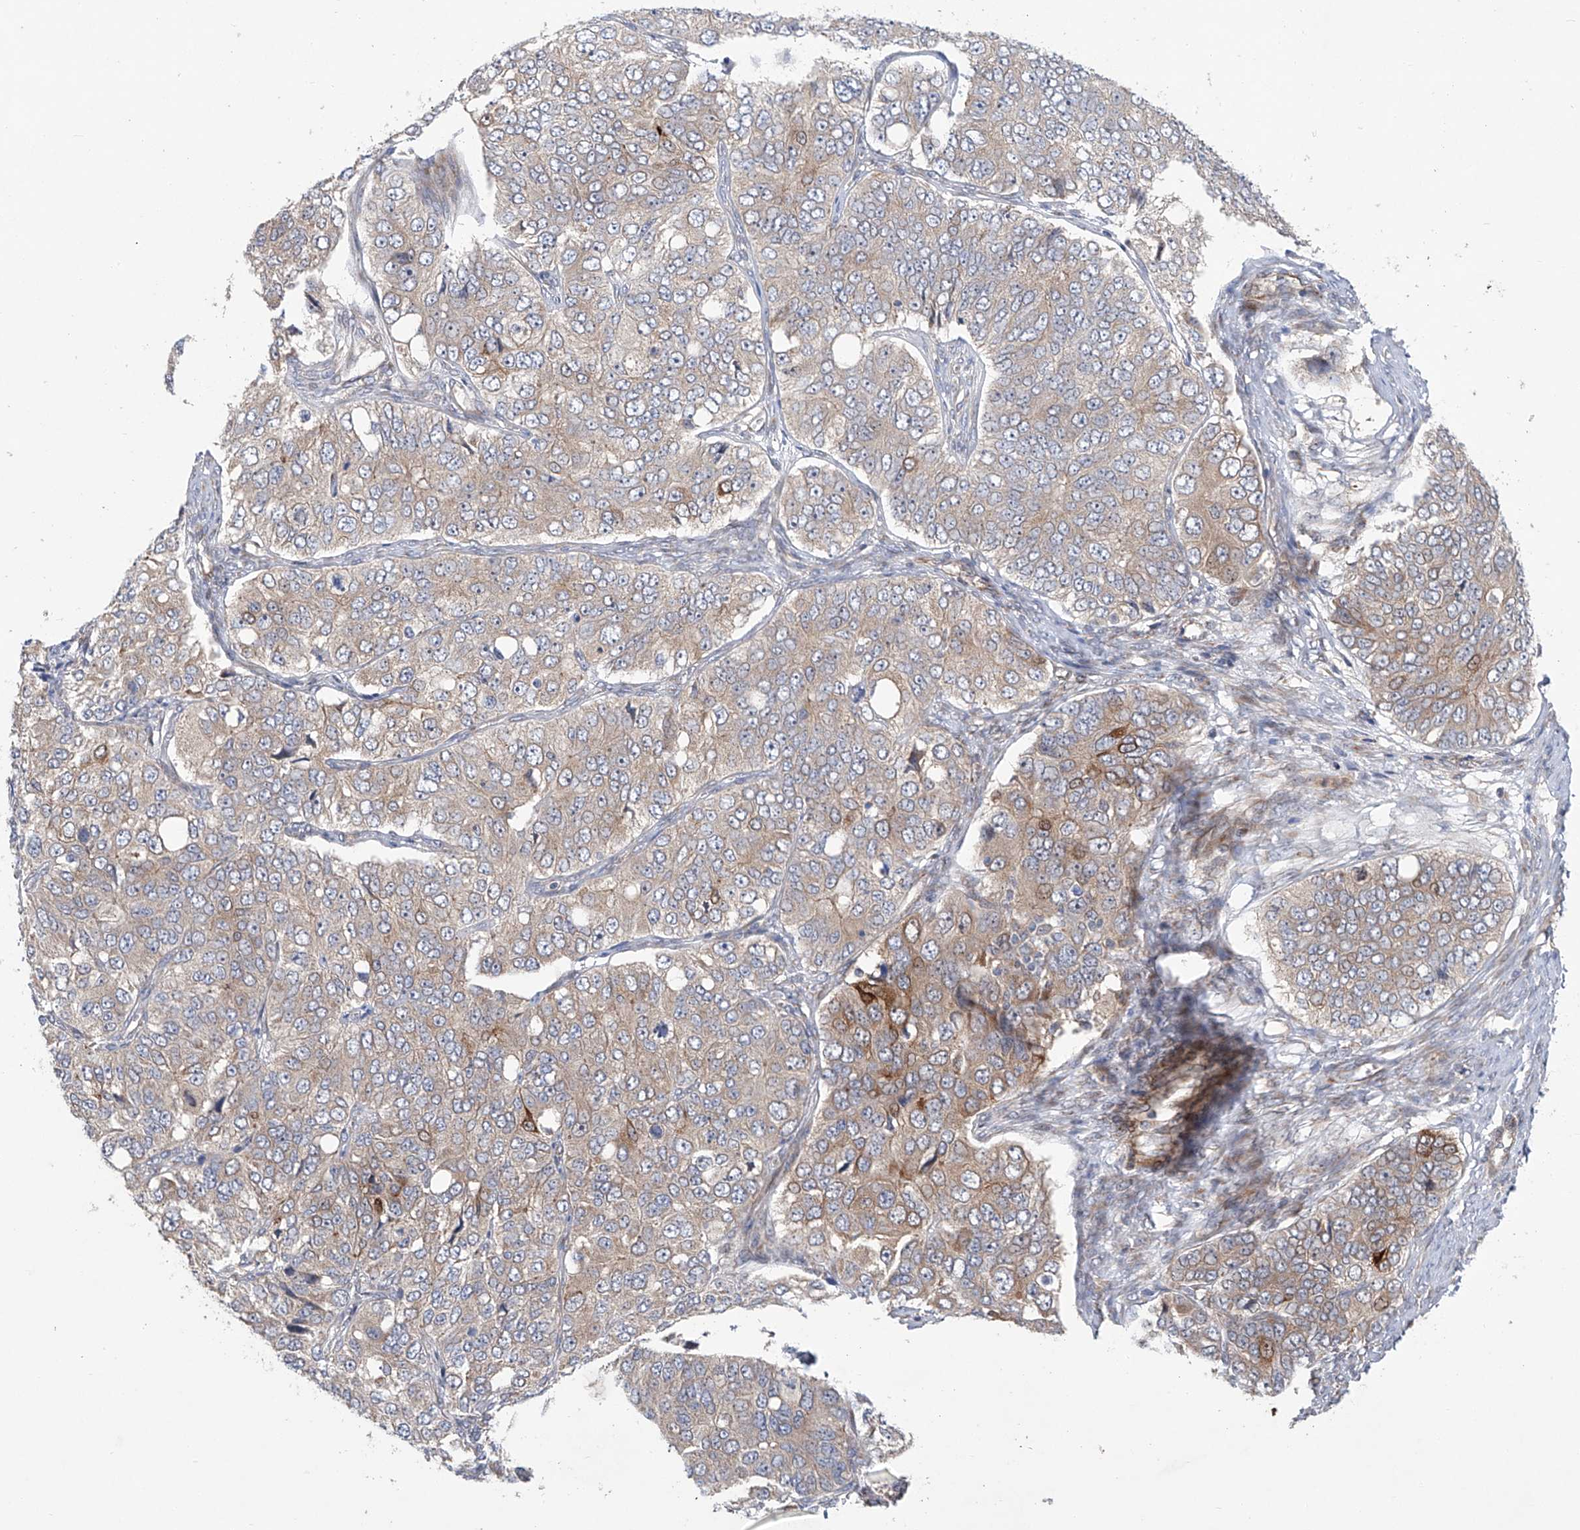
{"staining": {"intensity": "moderate", "quantity": "<25%", "location": "cytoplasmic/membranous"}, "tissue": "ovarian cancer", "cell_type": "Tumor cells", "image_type": "cancer", "snomed": [{"axis": "morphology", "description": "Carcinoma, endometroid"}, {"axis": "topography", "description": "Ovary"}], "caption": "This is an image of immunohistochemistry staining of ovarian endometroid carcinoma, which shows moderate staining in the cytoplasmic/membranous of tumor cells.", "gene": "KLC4", "patient": {"sex": "female", "age": 51}}